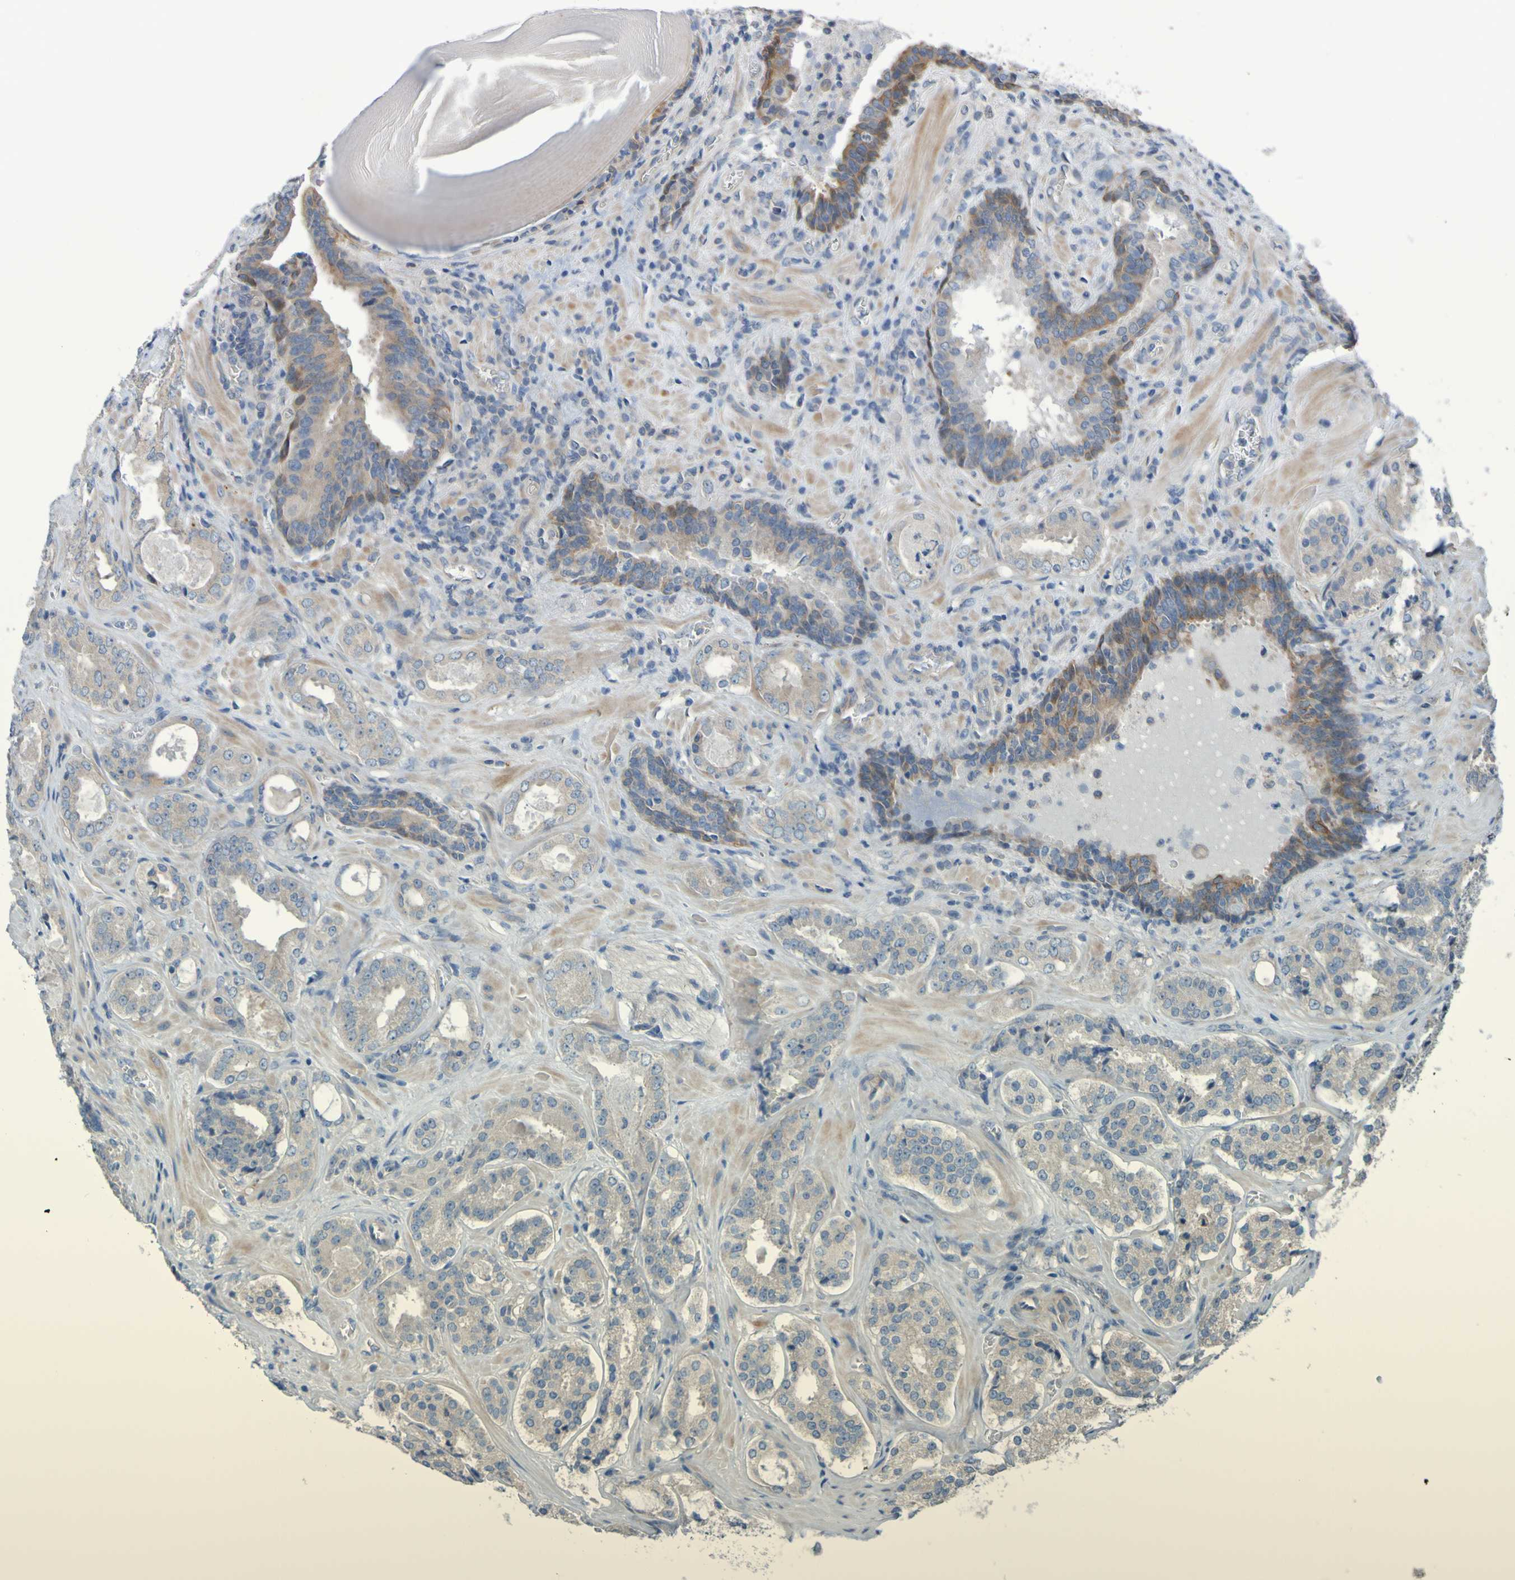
{"staining": {"intensity": "weak", "quantity": "25%-75%", "location": "cytoplasmic/membranous"}, "tissue": "prostate cancer", "cell_type": "Tumor cells", "image_type": "cancer", "snomed": [{"axis": "morphology", "description": "Adenocarcinoma, High grade"}, {"axis": "topography", "description": "Prostate"}], "caption": "The immunohistochemical stain highlights weak cytoplasmic/membranous staining in tumor cells of high-grade adenocarcinoma (prostate) tissue.", "gene": "NPRL3", "patient": {"sex": "male", "age": 60}}